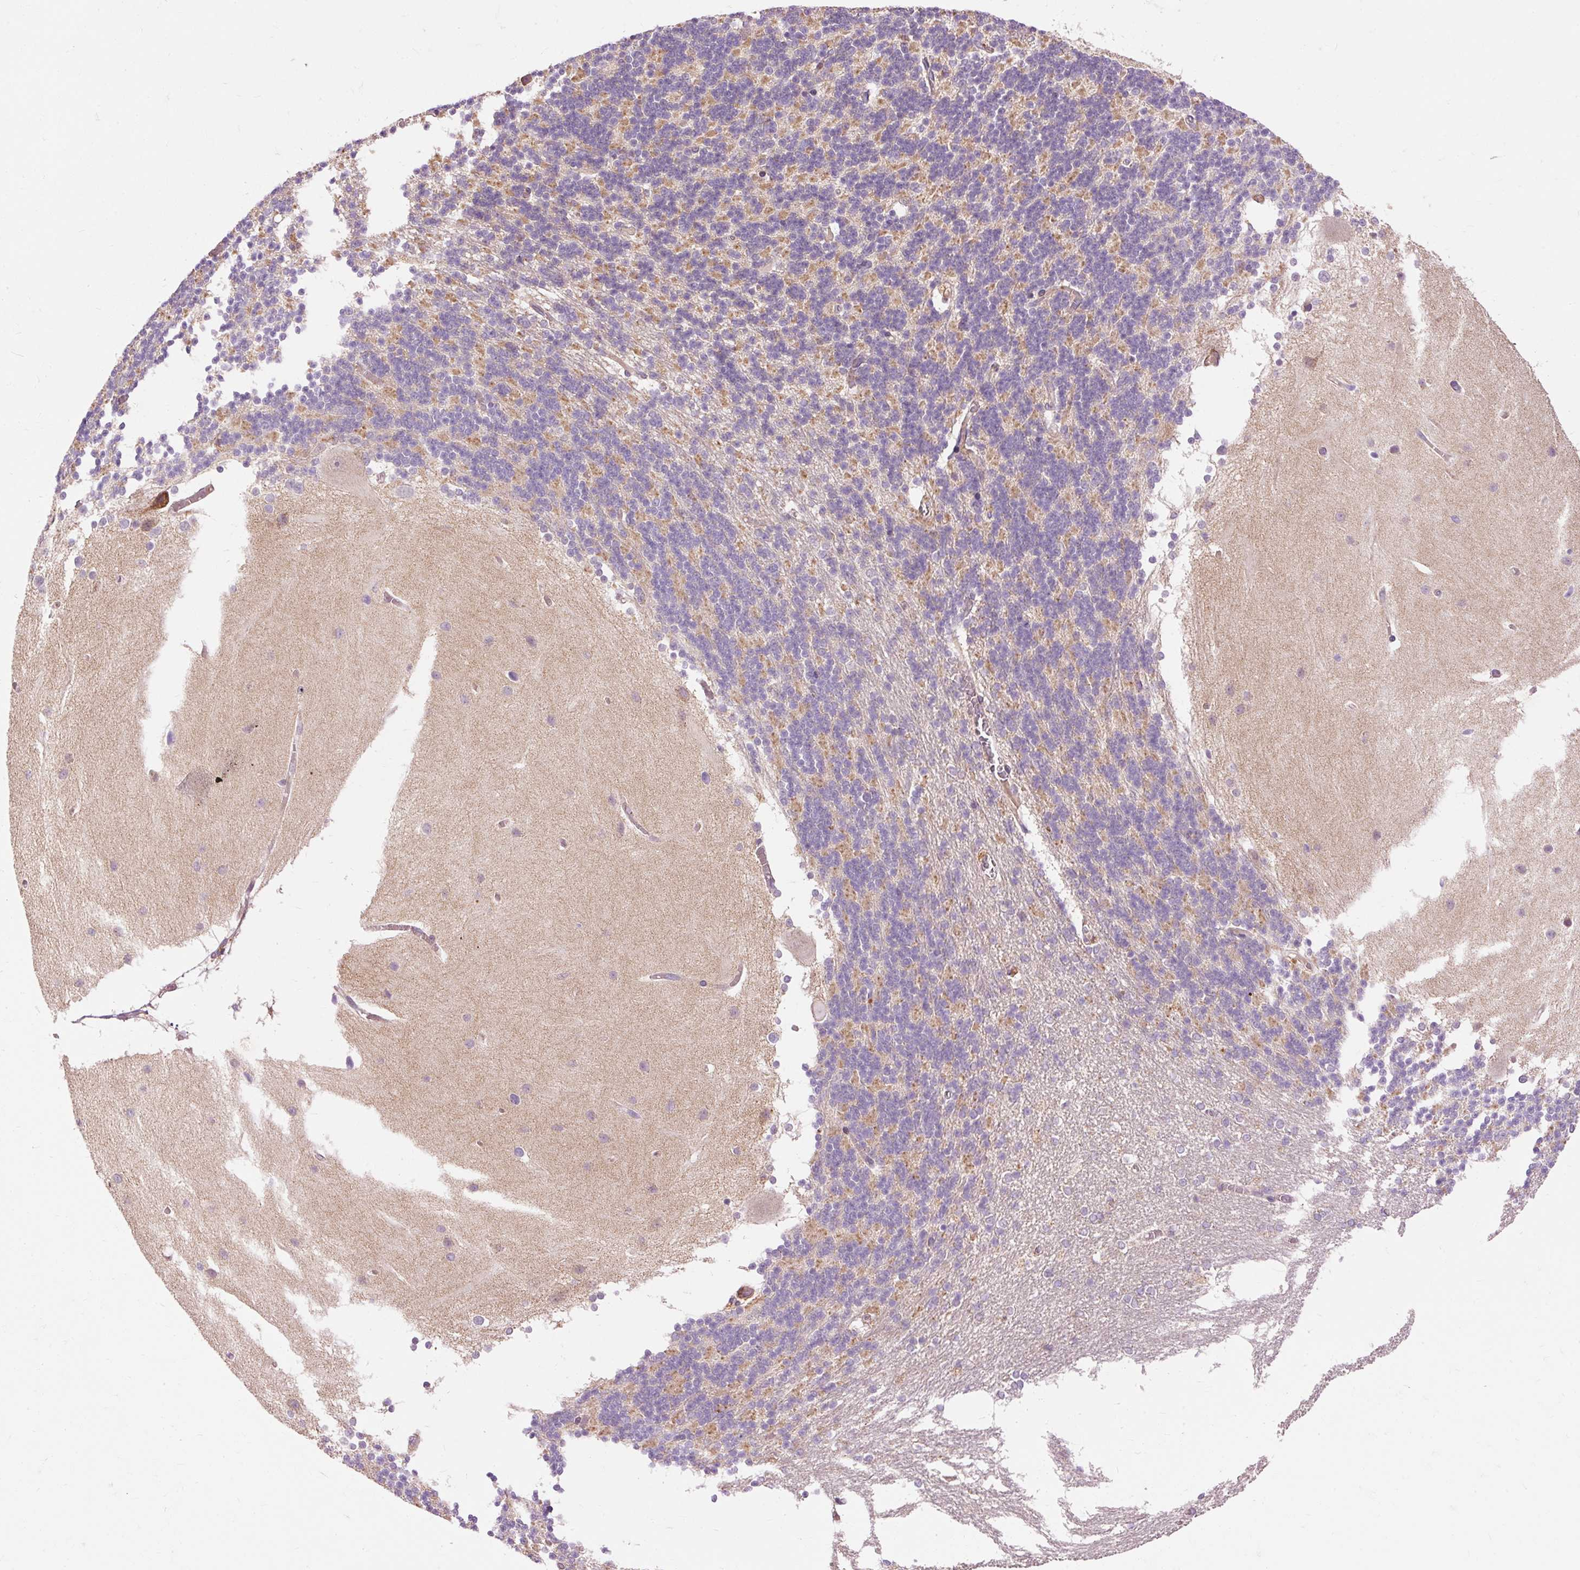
{"staining": {"intensity": "moderate", "quantity": "25%-75%", "location": "cytoplasmic/membranous"}, "tissue": "cerebellum", "cell_type": "Cells in granular layer", "image_type": "normal", "snomed": [{"axis": "morphology", "description": "Normal tissue, NOS"}, {"axis": "topography", "description": "Cerebellum"}], "caption": "Normal cerebellum demonstrates moderate cytoplasmic/membranous expression in about 25%-75% of cells in granular layer (Brightfield microscopy of DAB IHC at high magnification)..", "gene": "RIPOR3", "patient": {"sex": "female", "age": 54}}